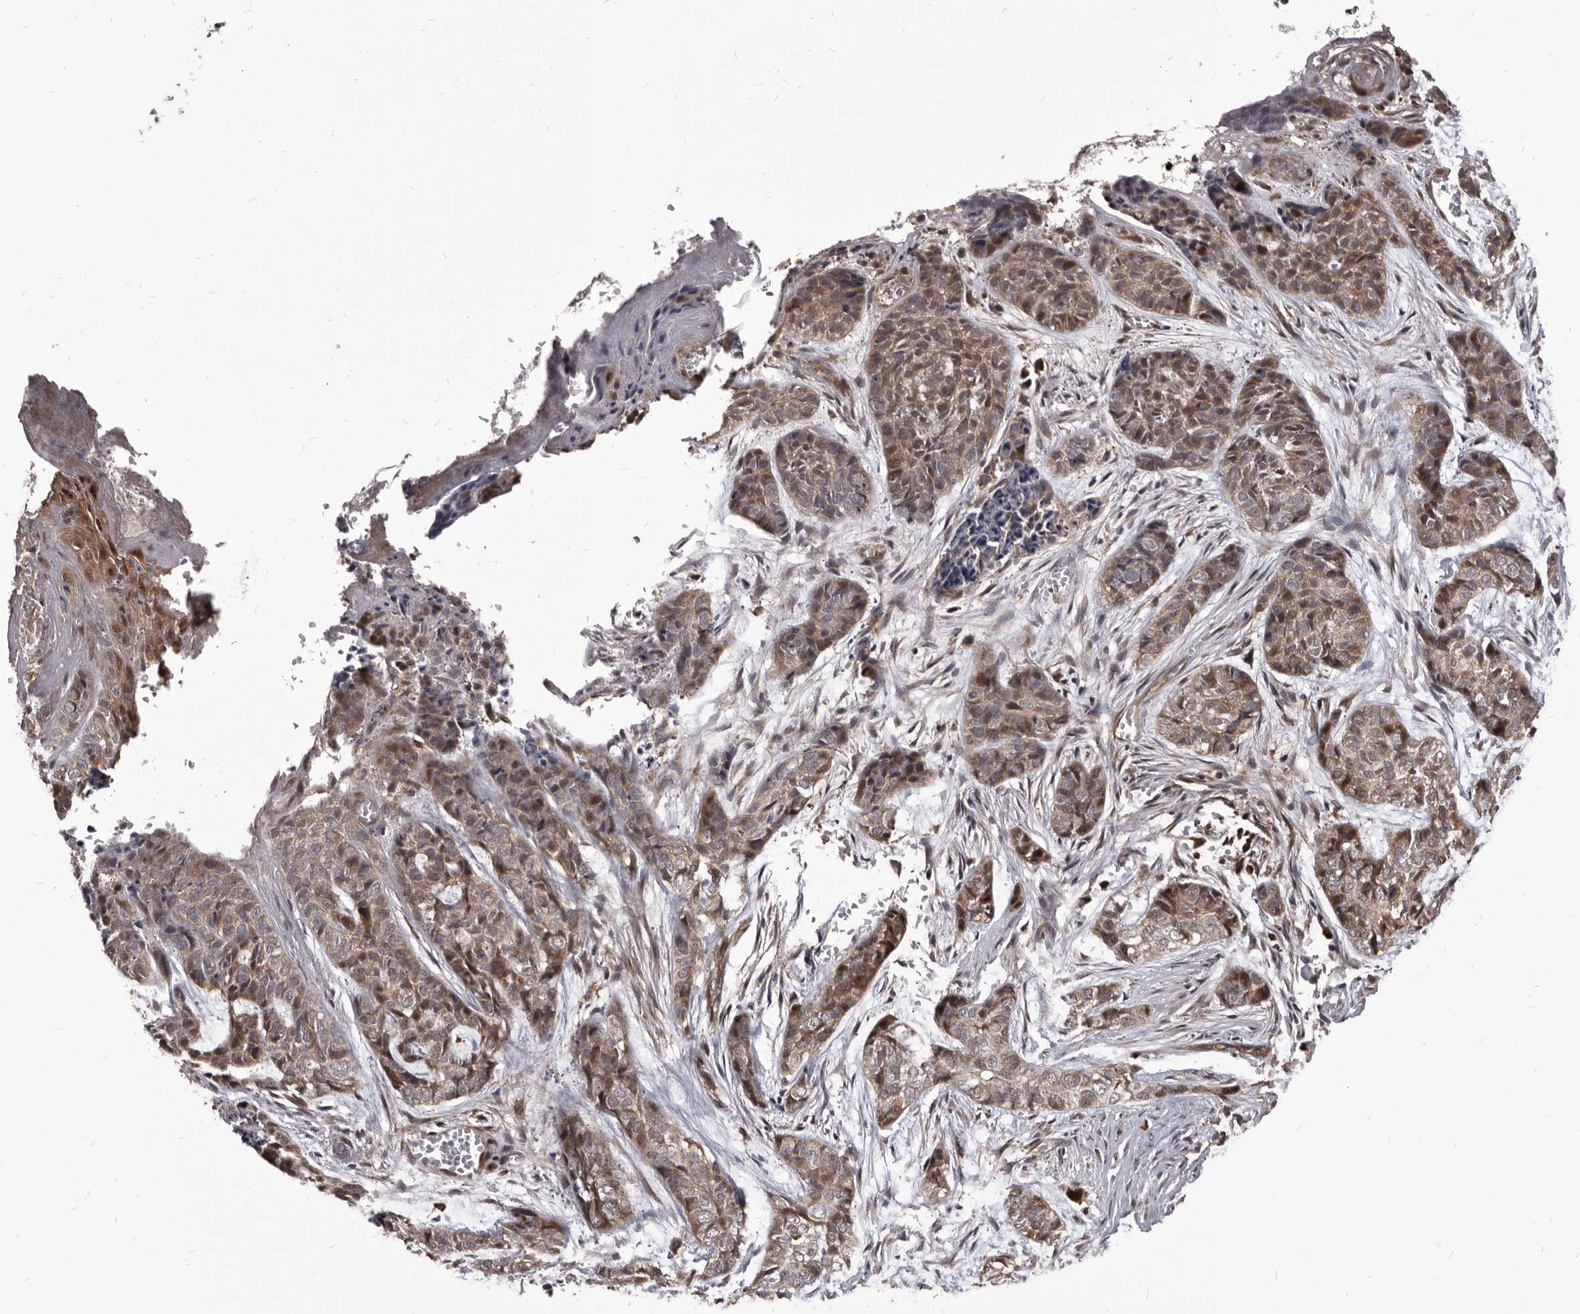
{"staining": {"intensity": "moderate", "quantity": ">75%", "location": "cytoplasmic/membranous"}, "tissue": "skin cancer", "cell_type": "Tumor cells", "image_type": "cancer", "snomed": [{"axis": "morphology", "description": "Basal cell carcinoma"}, {"axis": "topography", "description": "Skin"}], "caption": "There is medium levels of moderate cytoplasmic/membranous expression in tumor cells of skin cancer (basal cell carcinoma), as demonstrated by immunohistochemical staining (brown color).", "gene": "MAP3K14", "patient": {"sex": "female", "age": 64}}